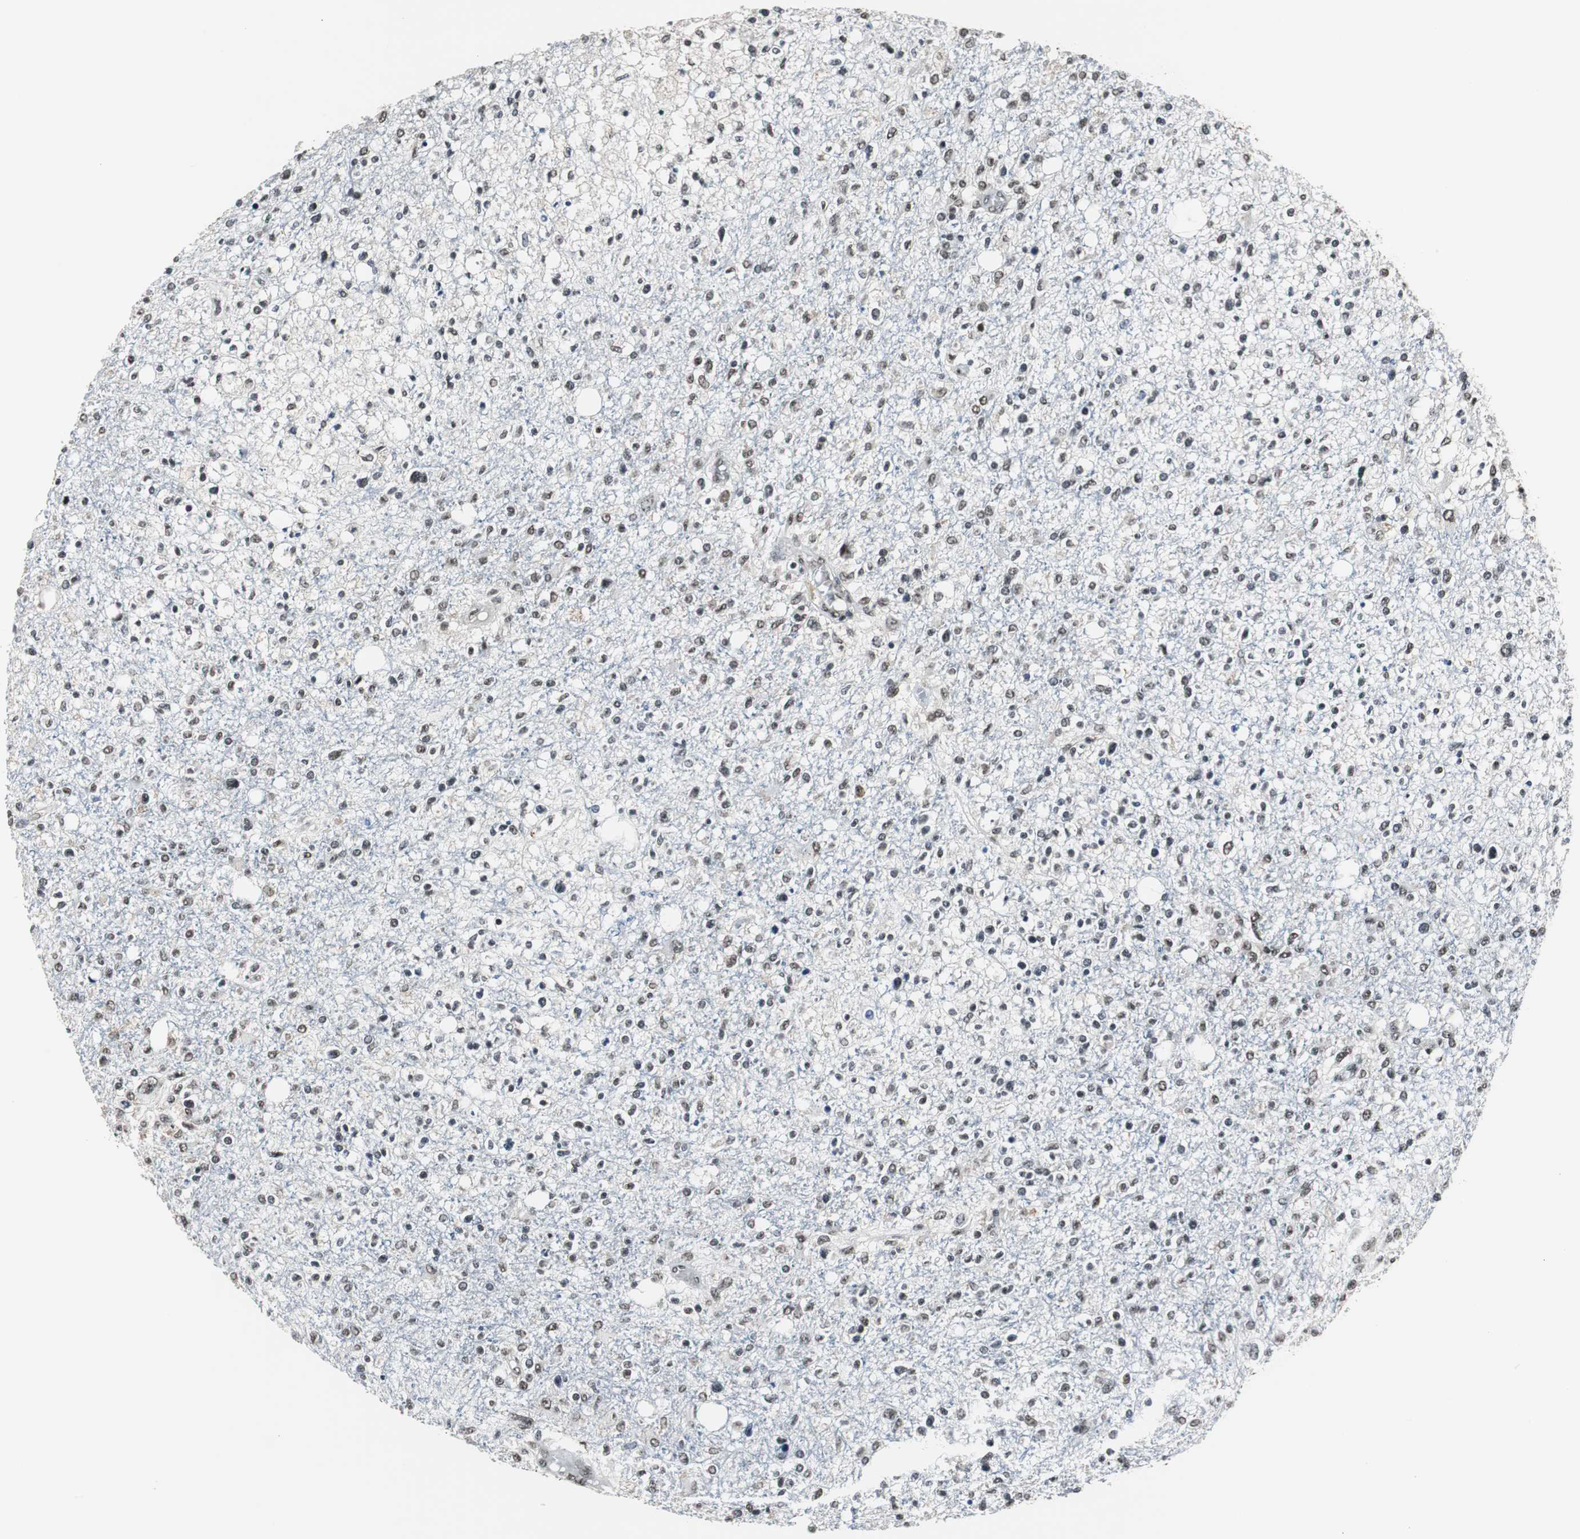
{"staining": {"intensity": "strong", "quantity": ">75%", "location": "nuclear"}, "tissue": "glioma", "cell_type": "Tumor cells", "image_type": "cancer", "snomed": [{"axis": "morphology", "description": "Glioma, malignant, High grade"}, {"axis": "topography", "description": "Cerebral cortex"}], "caption": "Human glioma stained with a brown dye shows strong nuclear positive positivity in about >75% of tumor cells.", "gene": "CDK9", "patient": {"sex": "male", "age": 76}}